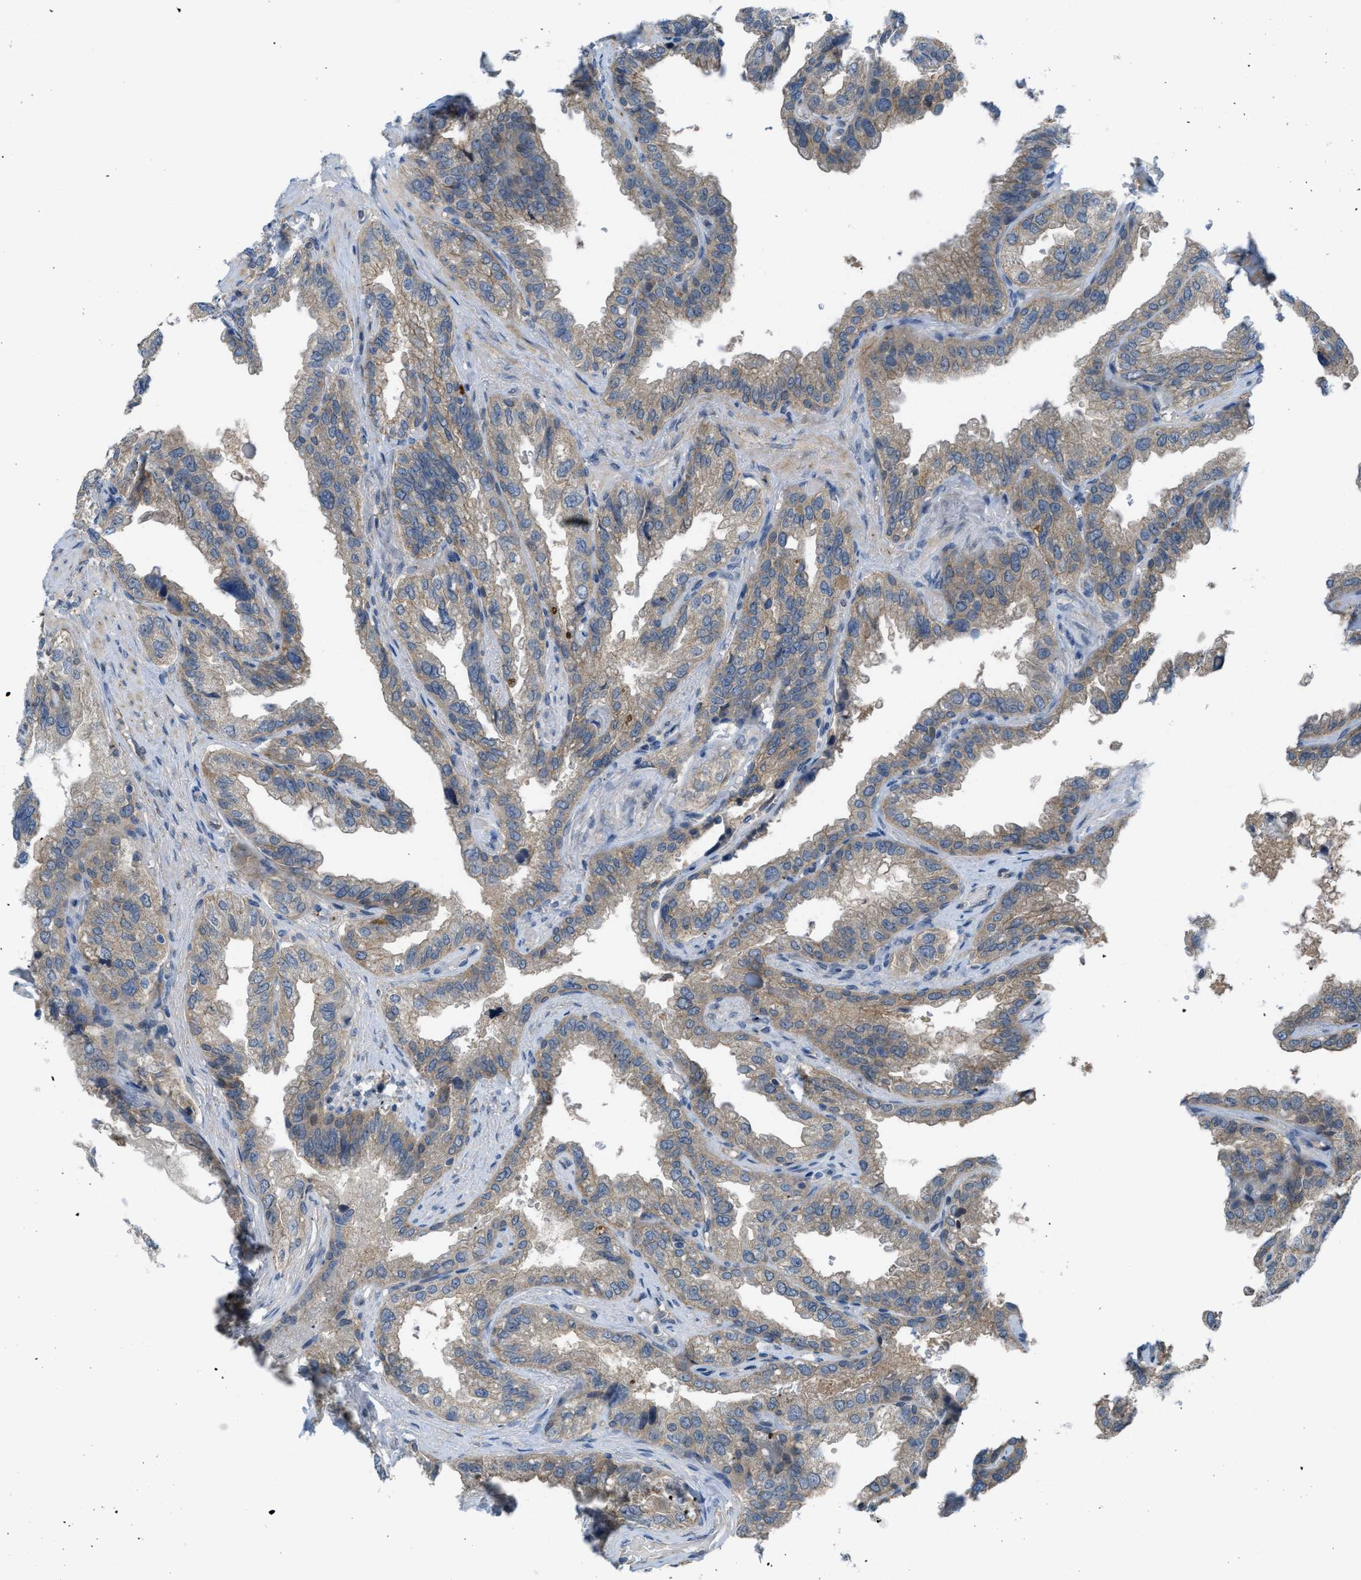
{"staining": {"intensity": "weak", "quantity": "25%-75%", "location": "cytoplasmic/membranous"}, "tissue": "seminal vesicle", "cell_type": "Glandular cells", "image_type": "normal", "snomed": [{"axis": "morphology", "description": "Normal tissue, NOS"}, {"axis": "topography", "description": "Seminal veicle"}], "caption": "This photomicrograph shows benign seminal vesicle stained with IHC to label a protein in brown. The cytoplasmic/membranous of glandular cells show weak positivity for the protein. Nuclei are counter-stained blue.", "gene": "BAZ2B", "patient": {"sex": "male", "age": 68}}